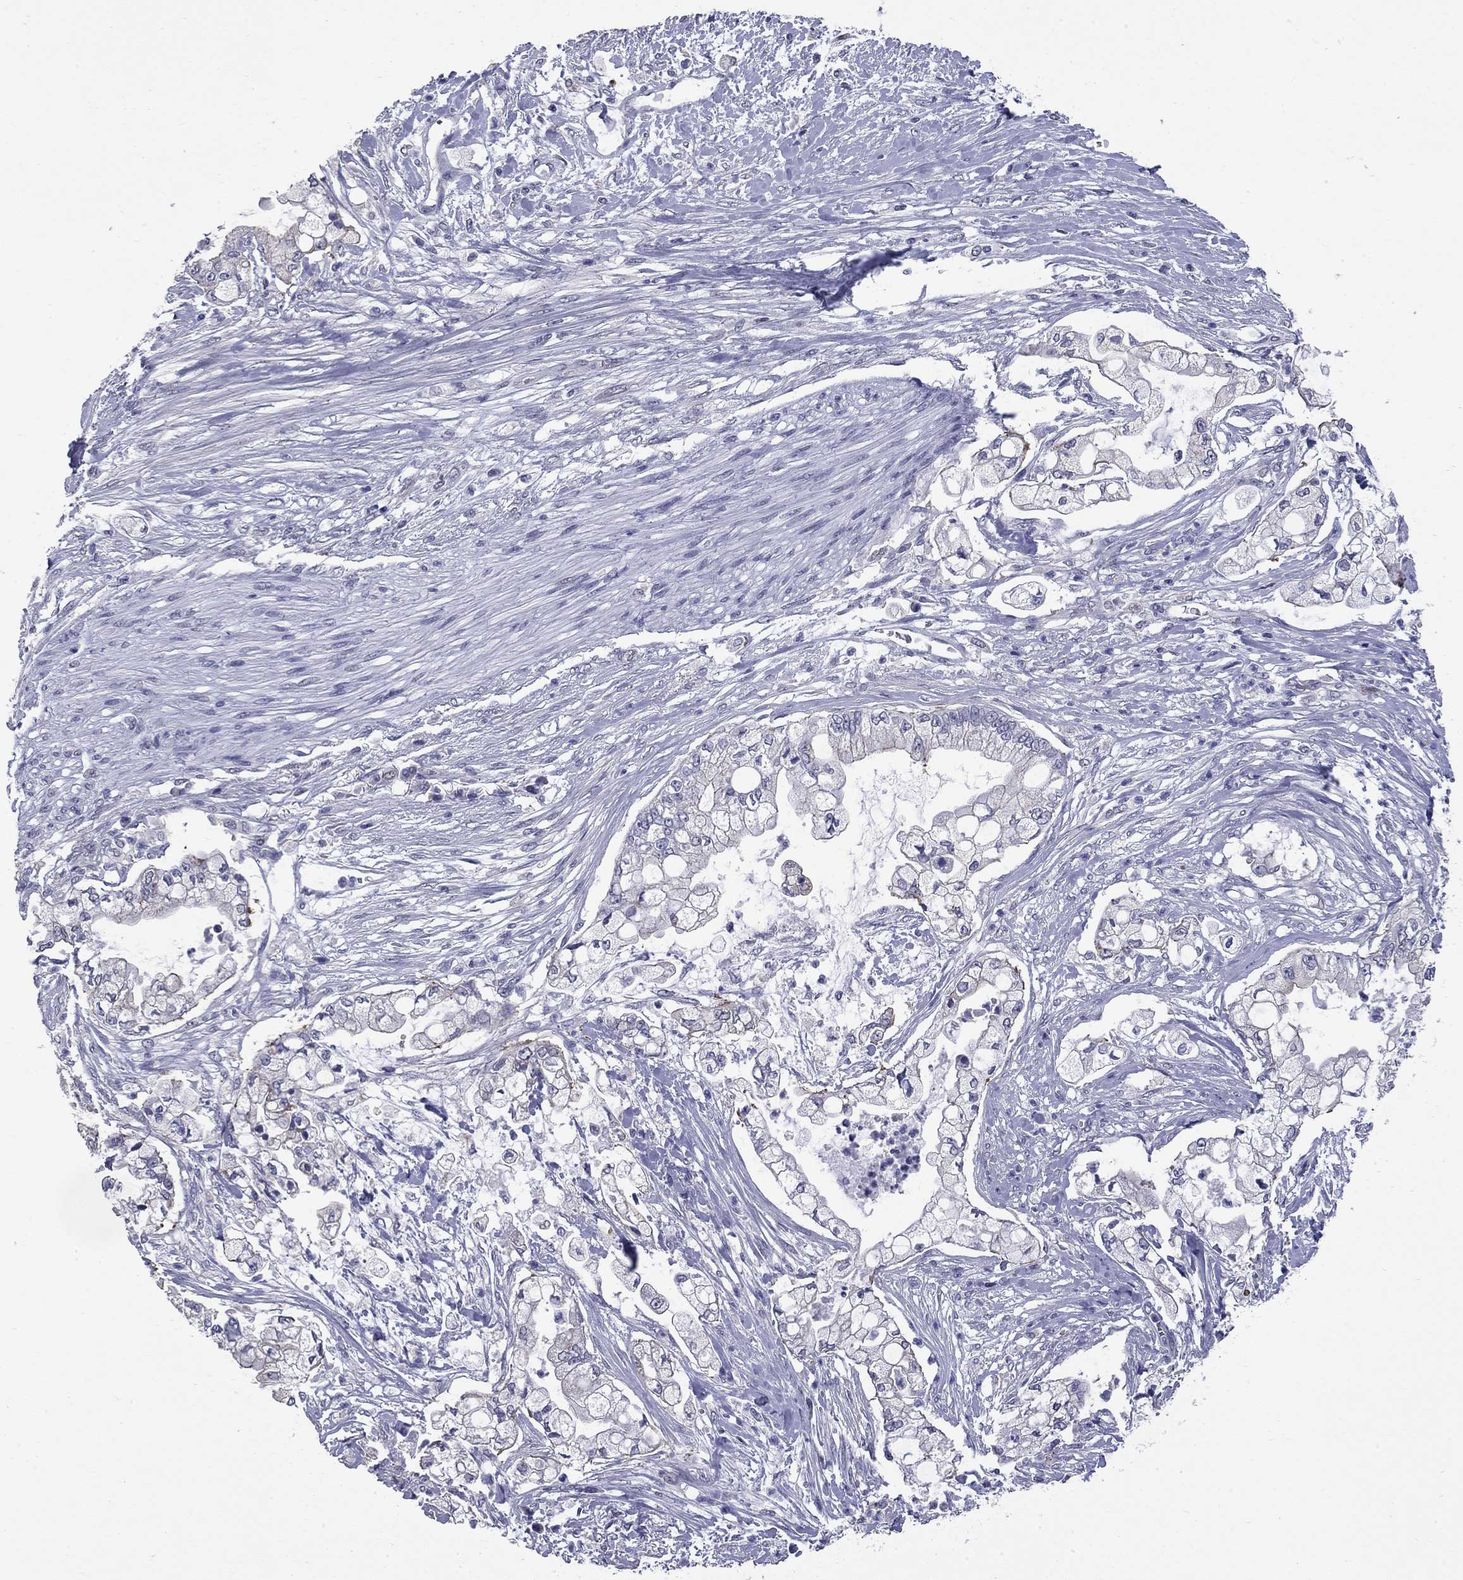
{"staining": {"intensity": "moderate", "quantity": "<25%", "location": "cytoplasmic/membranous"}, "tissue": "pancreatic cancer", "cell_type": "Tumor cells", "image_type": "cancer", "snomed": [{"axis": "morphology", "description": "Adenocarcinoma, NOS"}, {"axis": "topography", "description": "Pancreas"}], "caption": "Pancreatic cancer stained with a brown dye displays moderate cytoplasmic/membranous positive staining in approximately <25% of tumor cells.", "gene": "HTR4", "patient": {"sex": "female", "age": 69}}